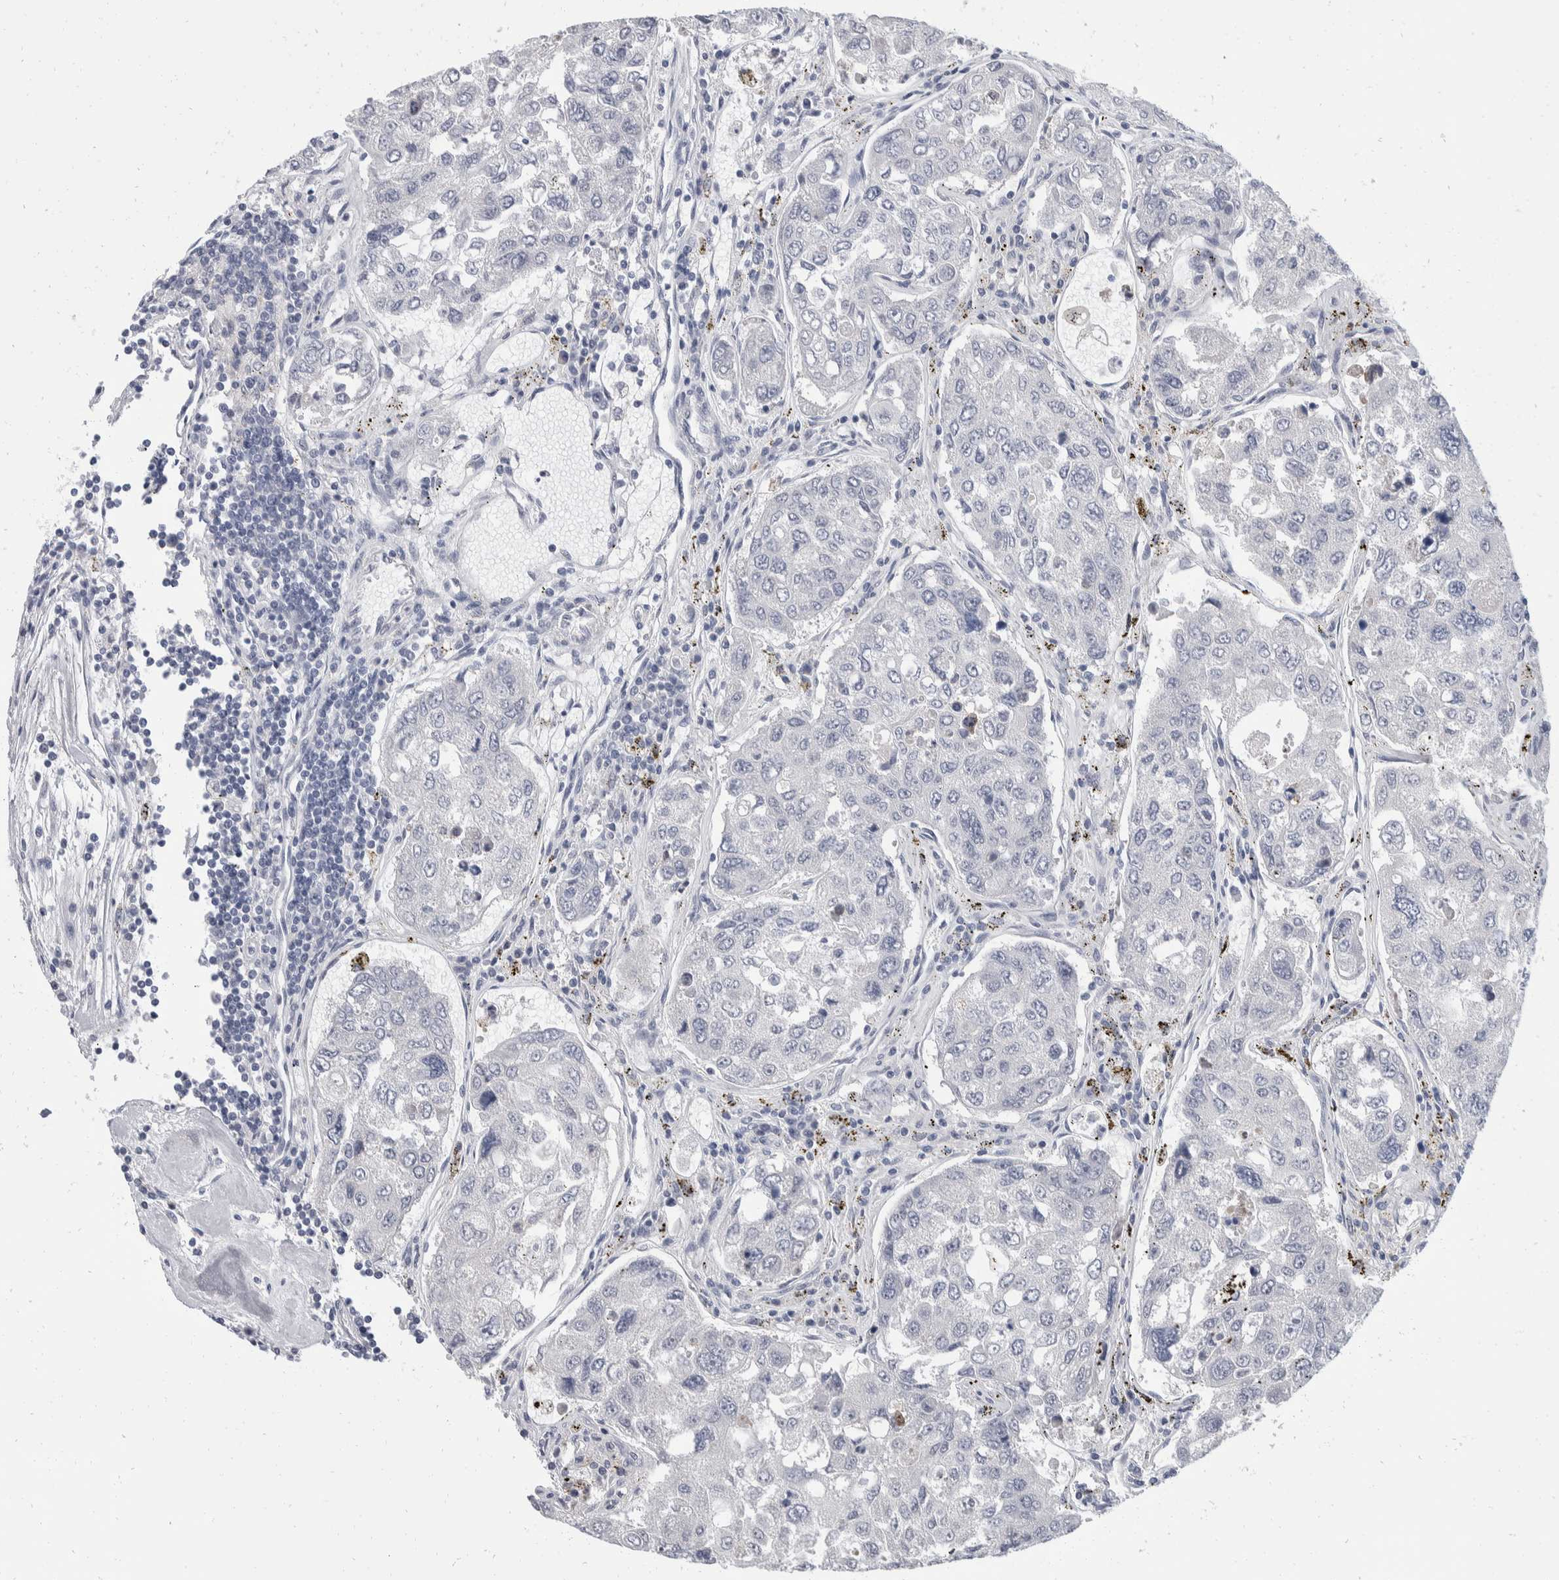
{"staining": {"intensity": "negative", "quantity": "none", "location": "none"}, "tissue": "urothelial cancer", "cell_type": "Tumor cells", "image_type": "cancer", "snomed": [{"axis": "morphology", "description": "Urothelial carcinoma, High grade"}, {"axis": "topography", "description": "Lymph node"}, {"axis": "topography", "description": "Urinary bladder"}], "caption": "Tumor cells are negative for protein expression in human urothelial carcinoma (high-grade).", "gene": "CATSPERD", "patient": {"sex": "male", "age": 51}}